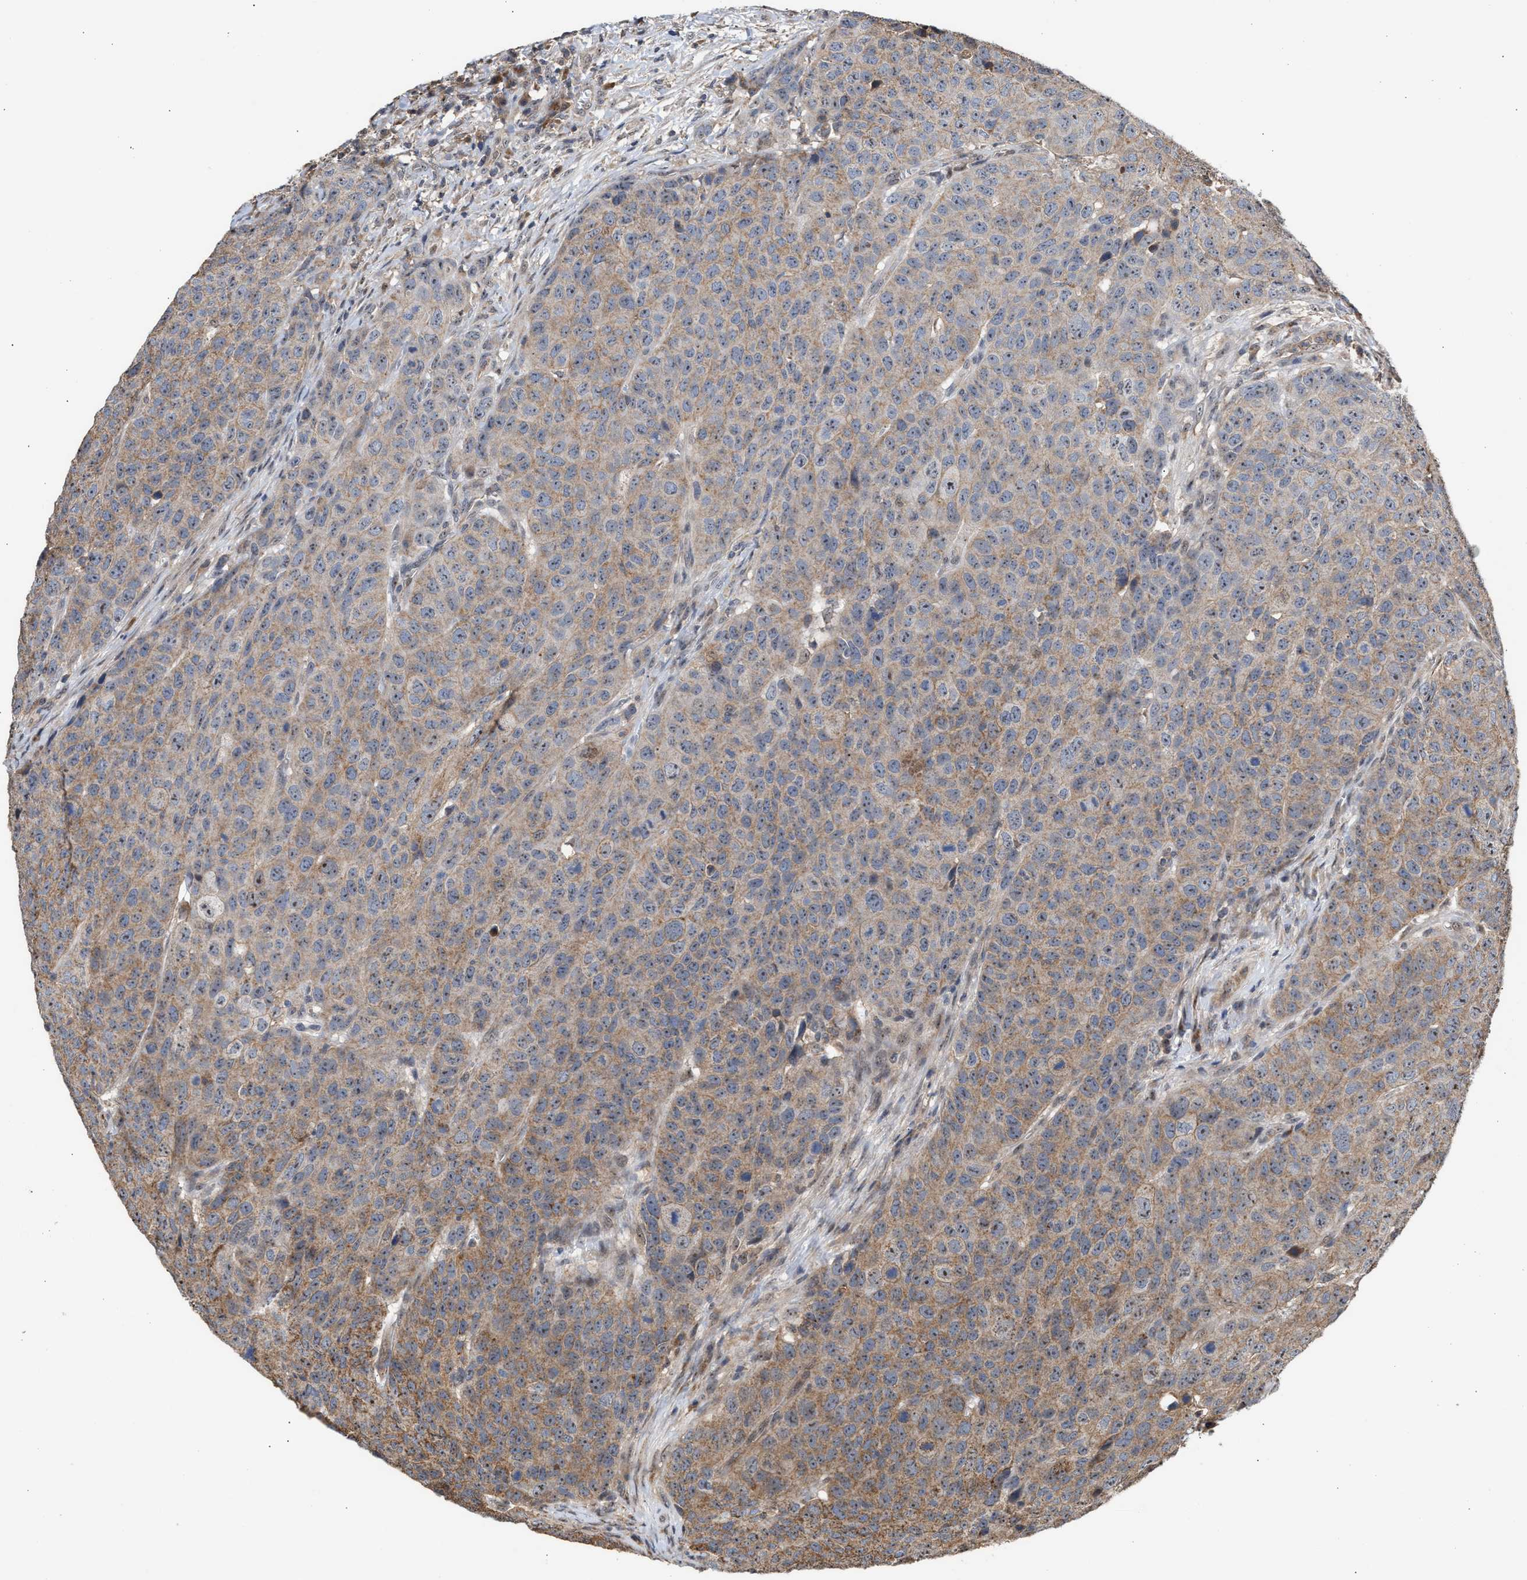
{"staining": {"intensity": "weak", "quantity": ">75%", "location": "cytoplasmic/membranous,nuclear"}, "tissue": "head and neck cancer", "cell_type": "Tumor cells", "image_type": "cancer", "snomed": [{"axis": "morphology", "description": "Squamous cell carcinoma, NOS"}, {"axis": "topography", "description": "Head-Neck"}], "caption": "Tumor cells show low levels of weak cytoplasmic/membranous and nuclear staining in about >75% of cells in human head and neck cancer.", "gene": "EXOSC2", "patient": {"sex": "male", "age": 66}}